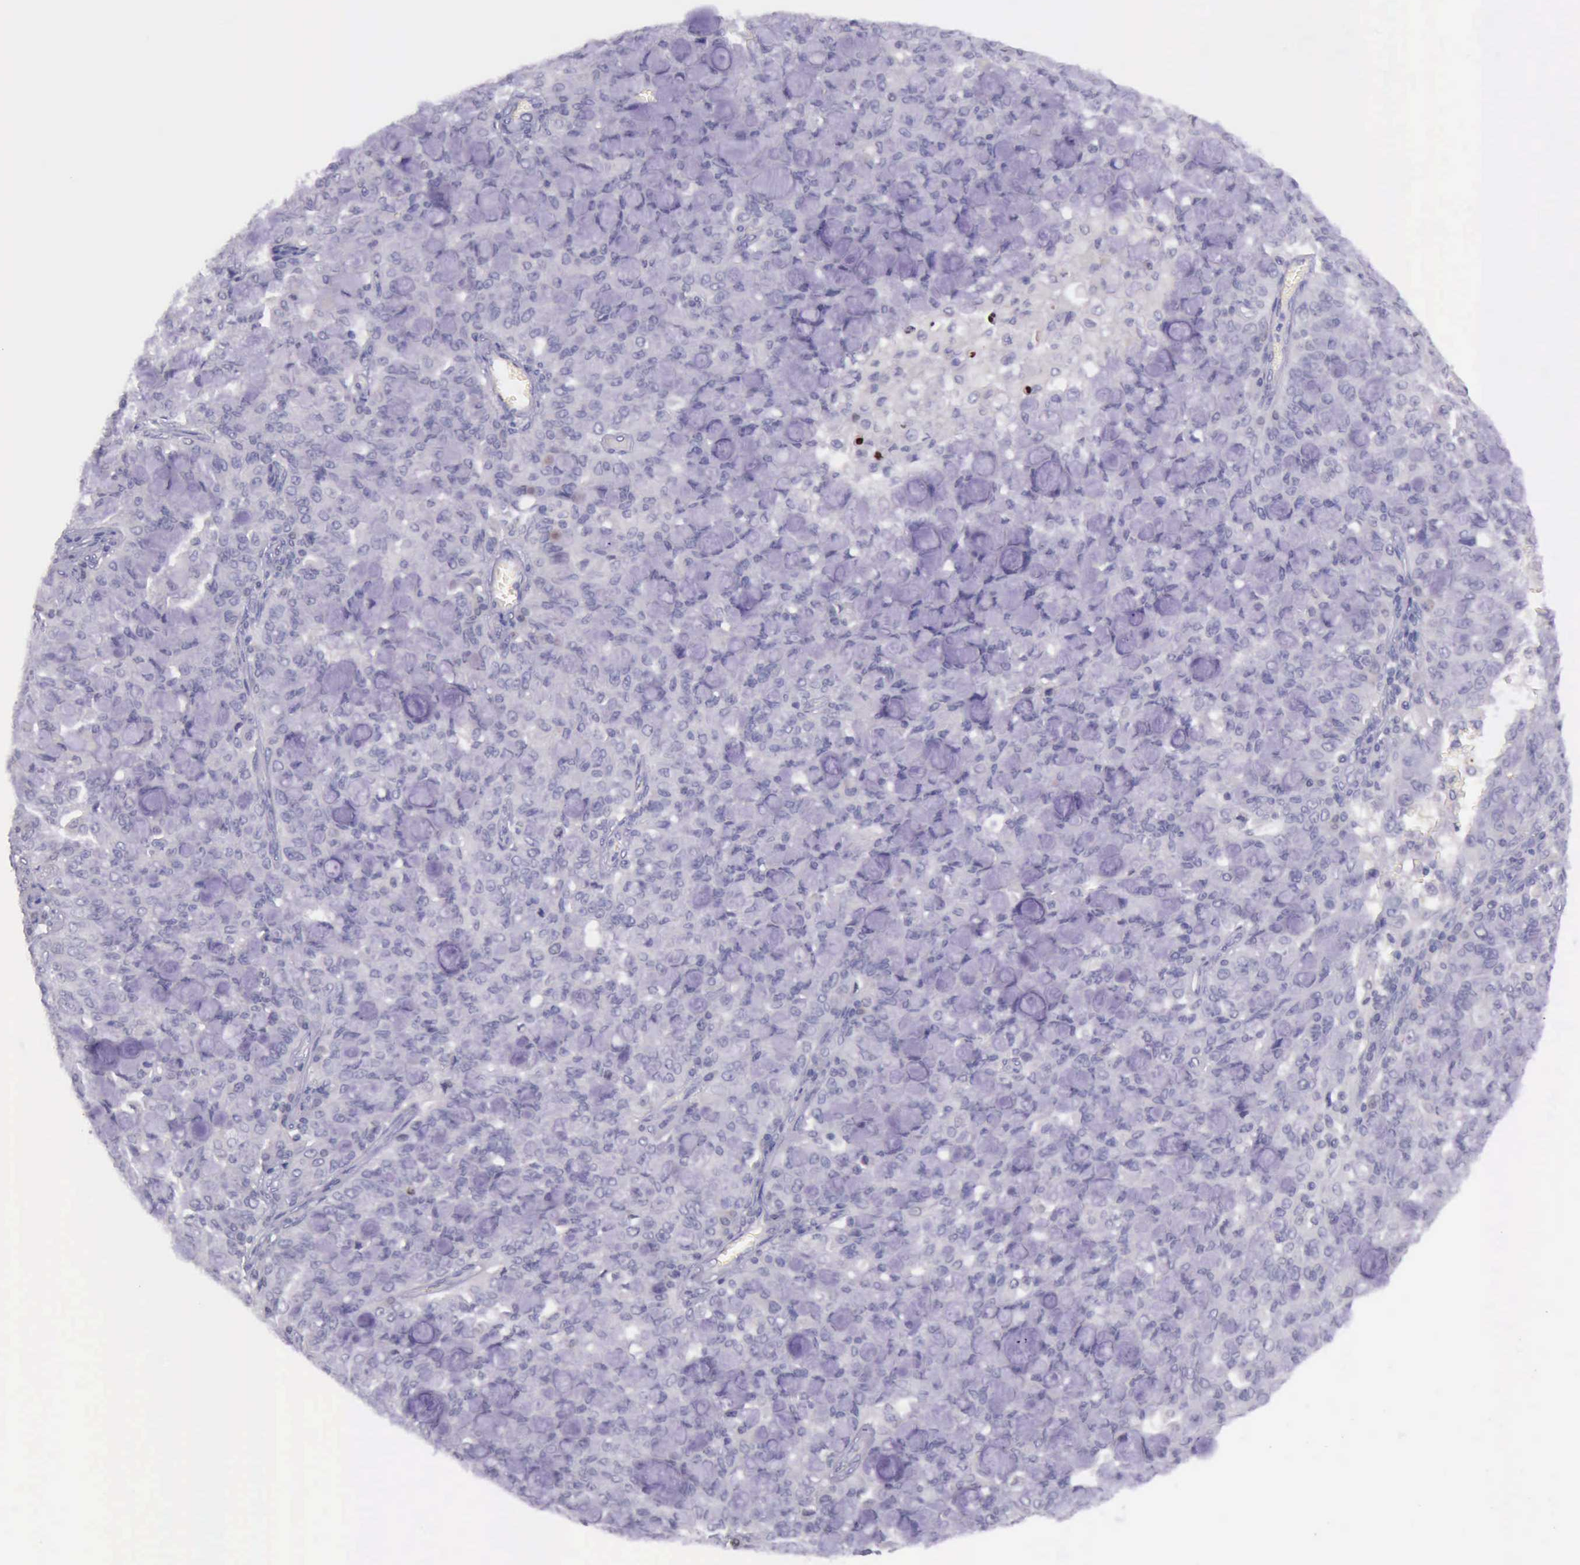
{"staining": {"intensity": "negative", "quantity": "none", "location": "none"}, "tissue": "lung cancer", "cell_type": "Tumor cells", "image_type": "cancer", "snomed": [{"axis": "morphology", "description": "Adenocarcinoma, NOS"}, {"axis": "topography", "description": "Lung"}], "caption": "DAB (3,3'-diaminobenzidine) immunohistochemical staining of adenocarcinoma (lung) displays no significant staining in tumor cells. The staining was performed using DAB (3,3'-diaminobenzidine) to visualize the protein expression in brown, while the nuclei were stained in blue with hematoxylin (Magnification: 20x).", "gene": "PARP1", "patient": {"sex": "female", "age": 44}}